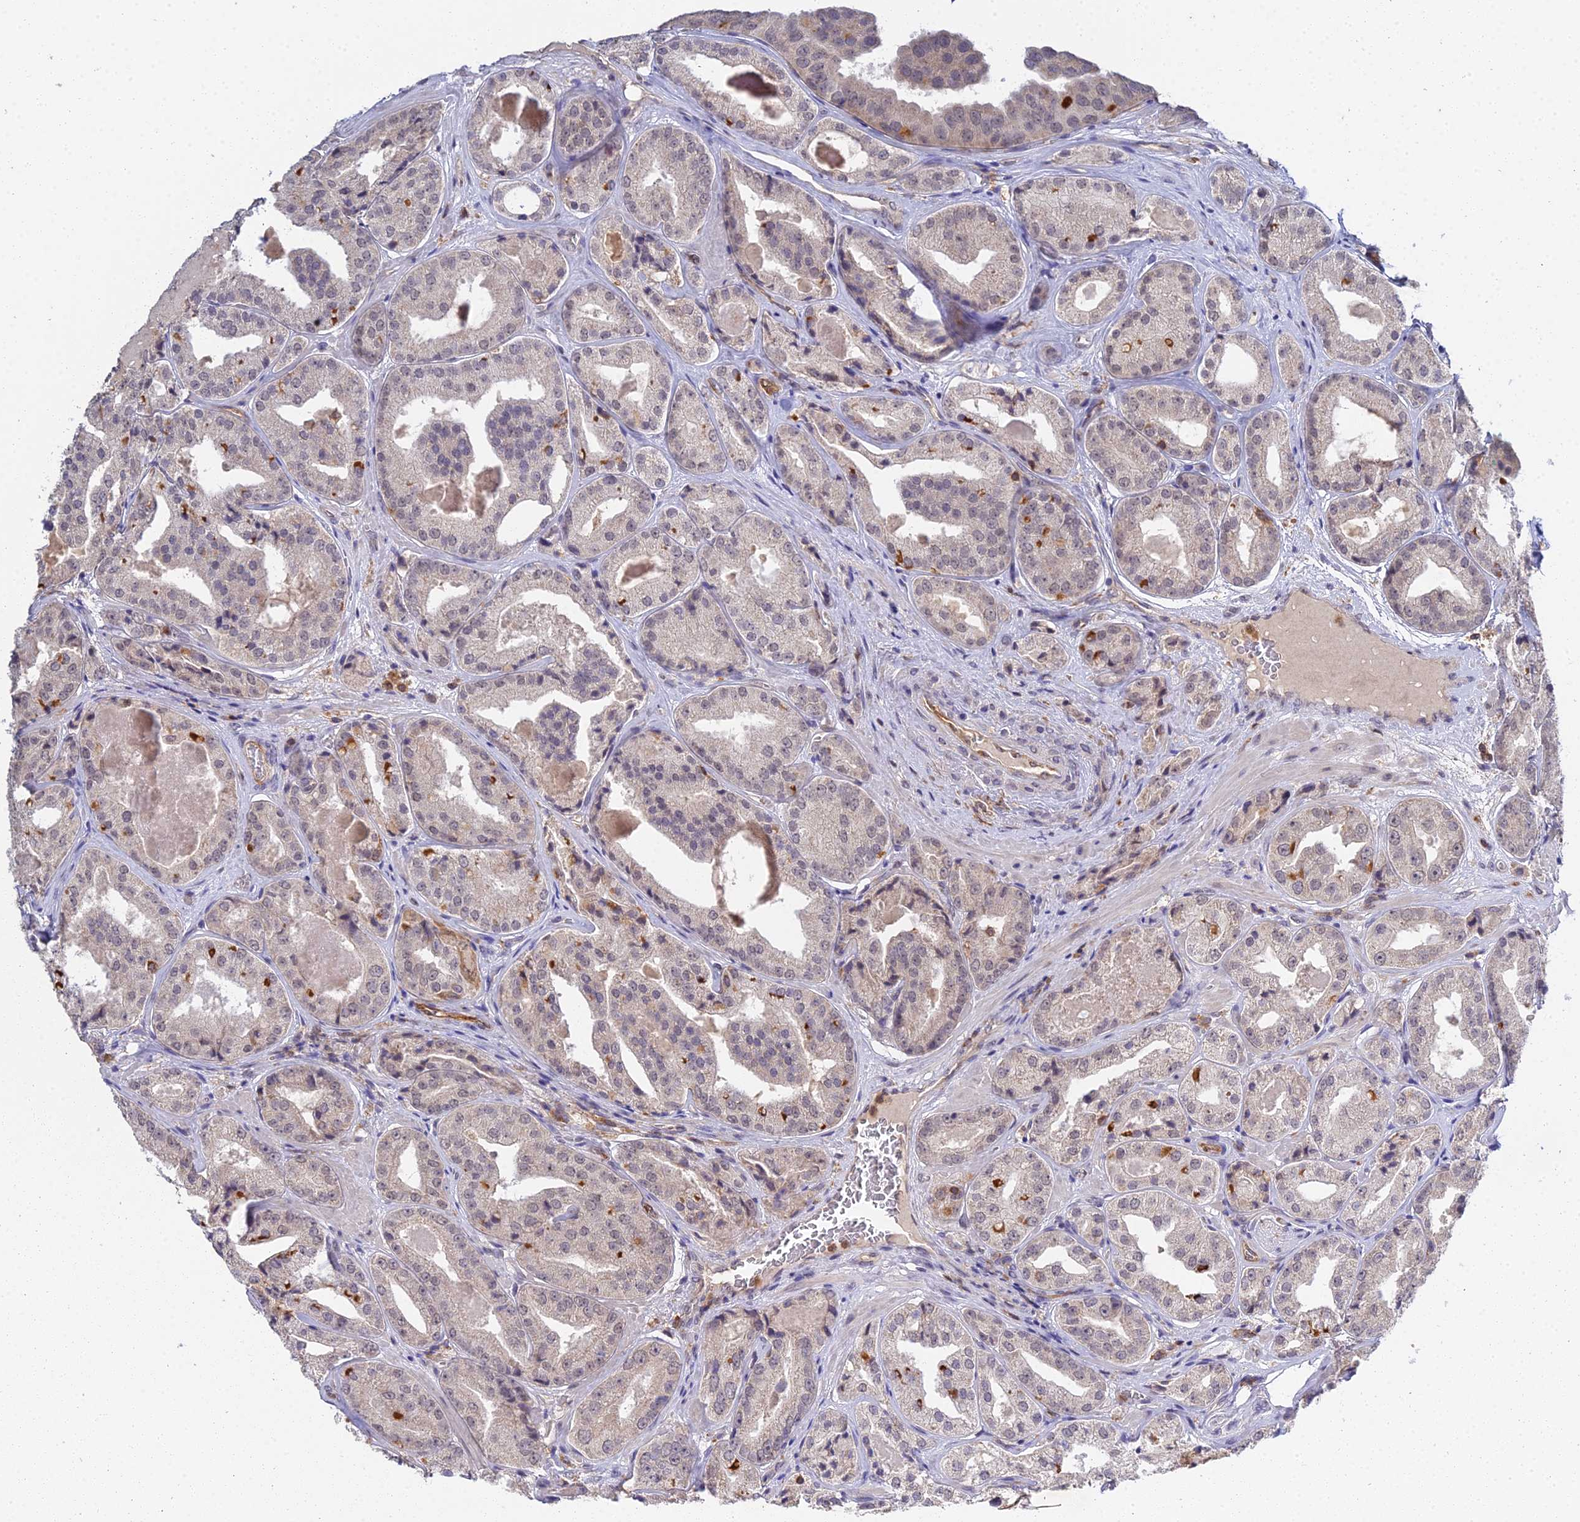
{"staining": {"intensity": "weak", "quantity": "<25%", "location": "nuclear"}, "tissue": "prostate cancer", "cell_type": "Tumor cells", "image_type": "cancer", "snomed": [{"axis": "morphology", "description": "Adenocarcinoma, High grade"}, {"axis": "topography", "description": "Prostate"}], "caption": "Immunohistochemical staining of human prostate cancer (adenocarcinoma (high-grade)) shows no significant staining in tumor cells.", "gene": "TPRX1", "patient": {"sex": "male", "age": 63}}